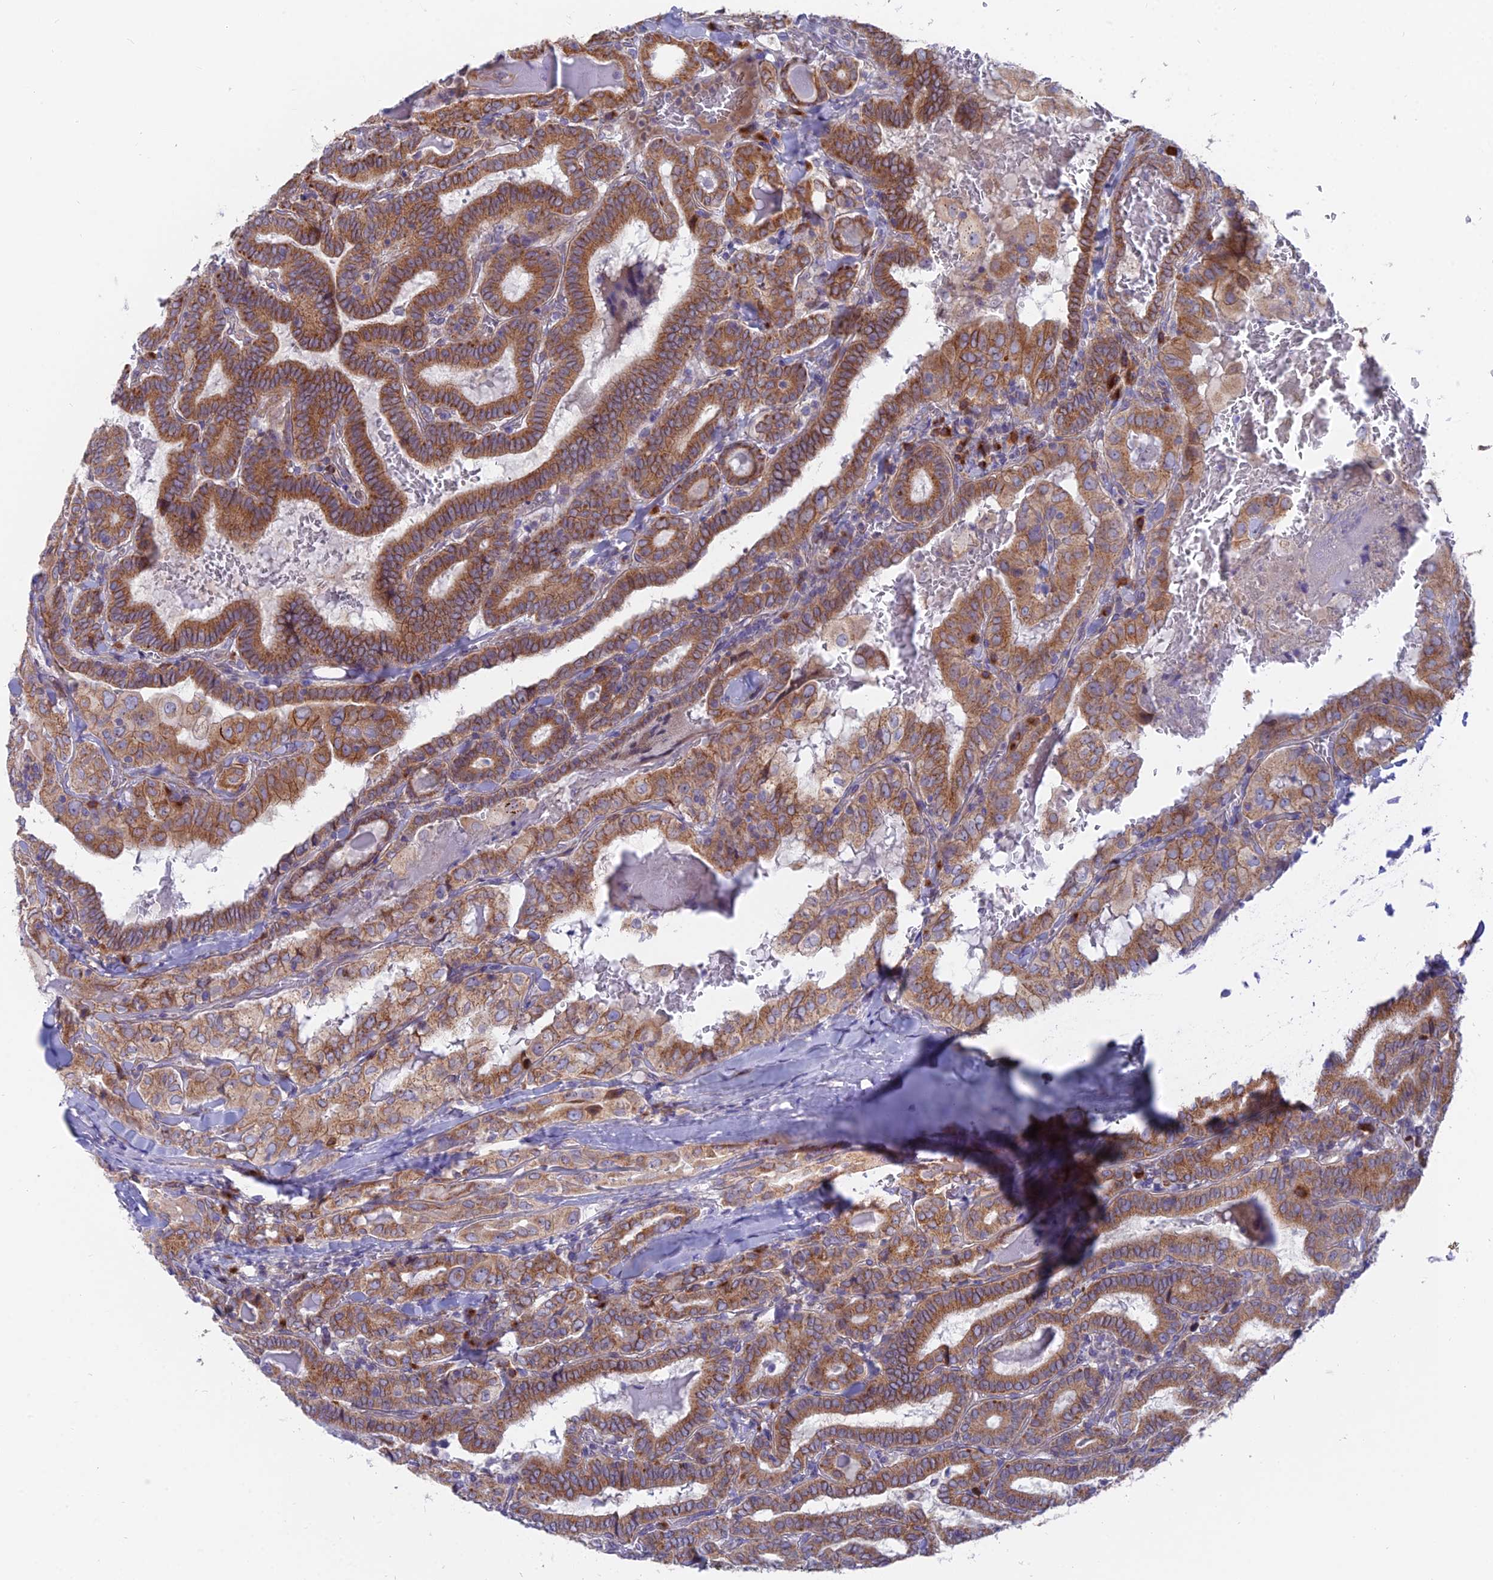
{"staining": {"intensity": "moderate", "quantity": ">75%", "location": "cytoplasmic/membranous"}, "tissue": "thyroid cancer", "cell_type": "Tumor cells", "image_type": "cancer", "snomed": [{"axis": "morphology", "description": "Papillary adenocarcinoma, NOS"}, {"axis": "topography", "description": "Thyroid gland"}], "caption": "A high-resolution histopathology image shows immunohistochemistry (IHC) staining of papillary adenocarcinoma (thyroid), which shows moderate cytoplasmic/membranous positivity in about >75% of tumor cells.", "gene": "TBC1D20", "patient": {"sex": "female", "age": 72}}